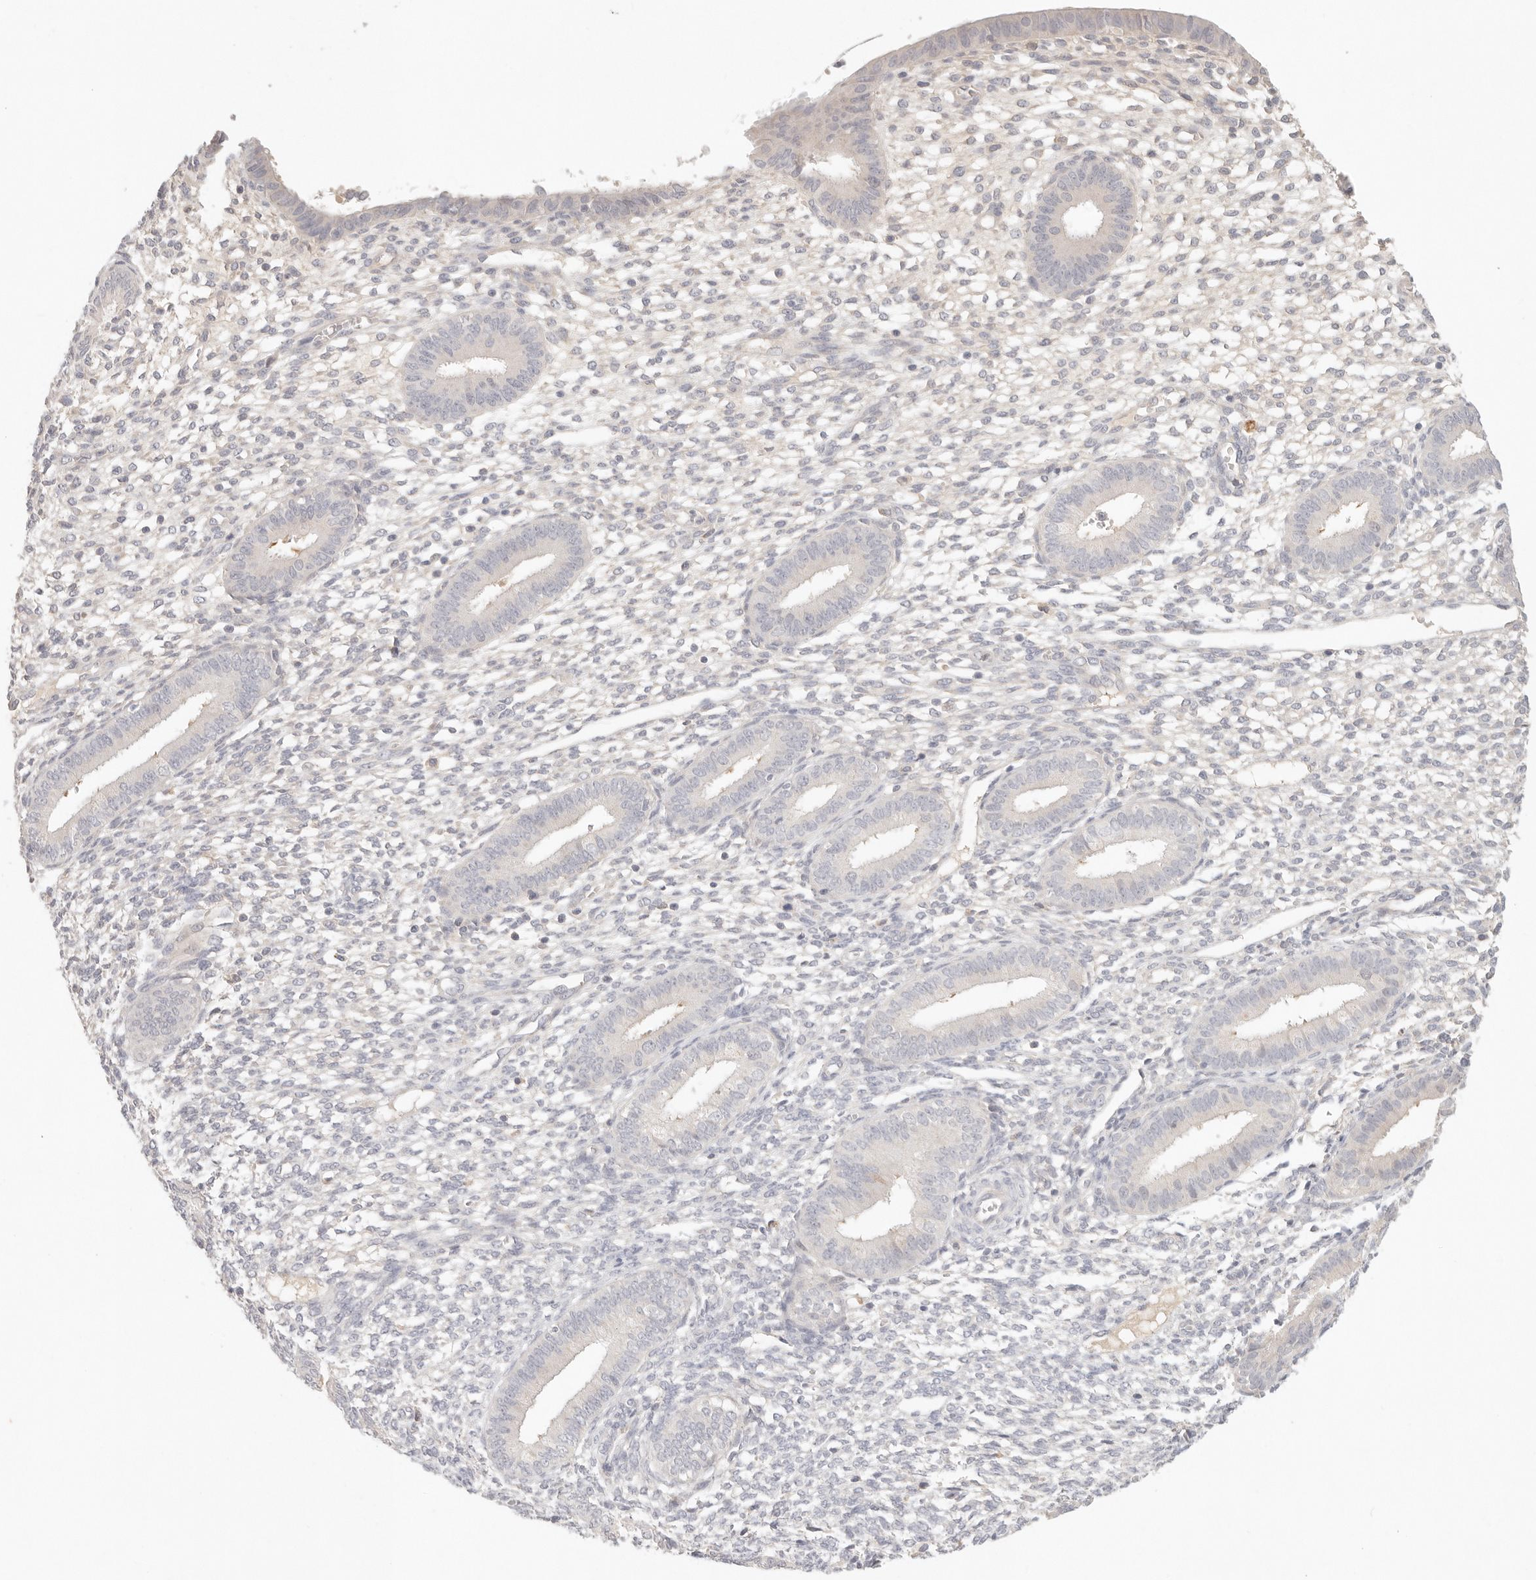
{"staining": {"intensity": "negative", "quantity": "none", "location": "none"}, "tissue": "endometrium", "cell_type": "Cells in endometrial stroma", "image_type": "normal", "snomed": [{"axis": "morphology", "description": "Normal tissue, NOS"}, {"axis": "topography", "description": "Endometrium"}], "caption": "Protein analysis of benign endometrium displays no significant positivity in cells in endometrial stroma.", "gene": "SPHK1", "patient": {"sex": "female", "age": 46}}